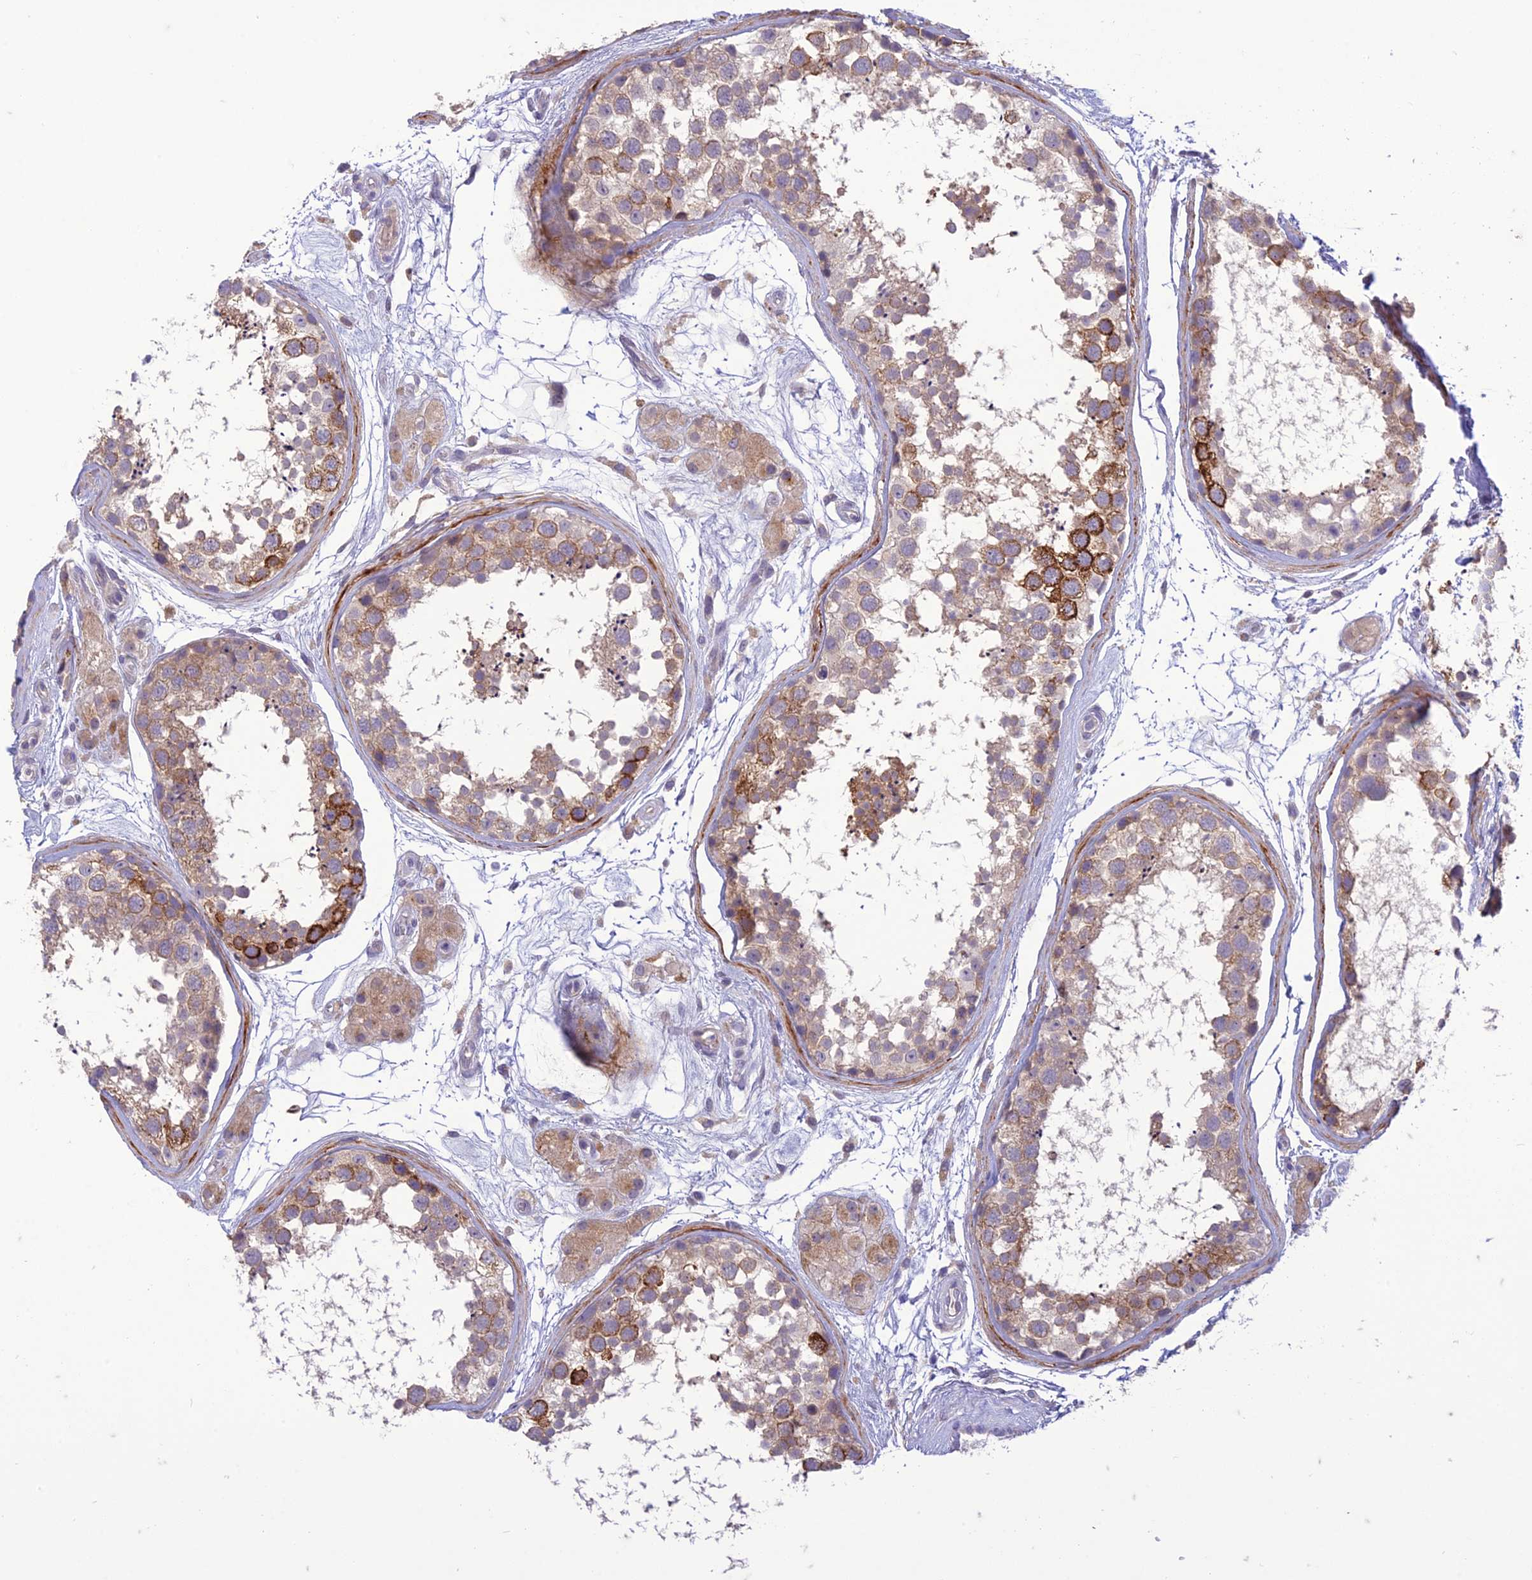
{"staining": {"intensity": "moderate", "quantity": "<25%", "location": "cytoplasmic/membranous"}, "tissue": "testis", "cell_type": "Cells in seminiferous ducts", "image_type": "normal", "snomed": [{"axis": "morphology", "description": "Normal tissue, NOS"}, {"axis": "topography", "description": "Testis"}], "caption": "Brown immunohistochemical staining in normal human testis shows moderate cytoplasmic/membranous positivity in approximately <25% of cells in seminiferous ducts.", "gene": "ITGAE", "patient": {"sex": "male", "age": 56}}